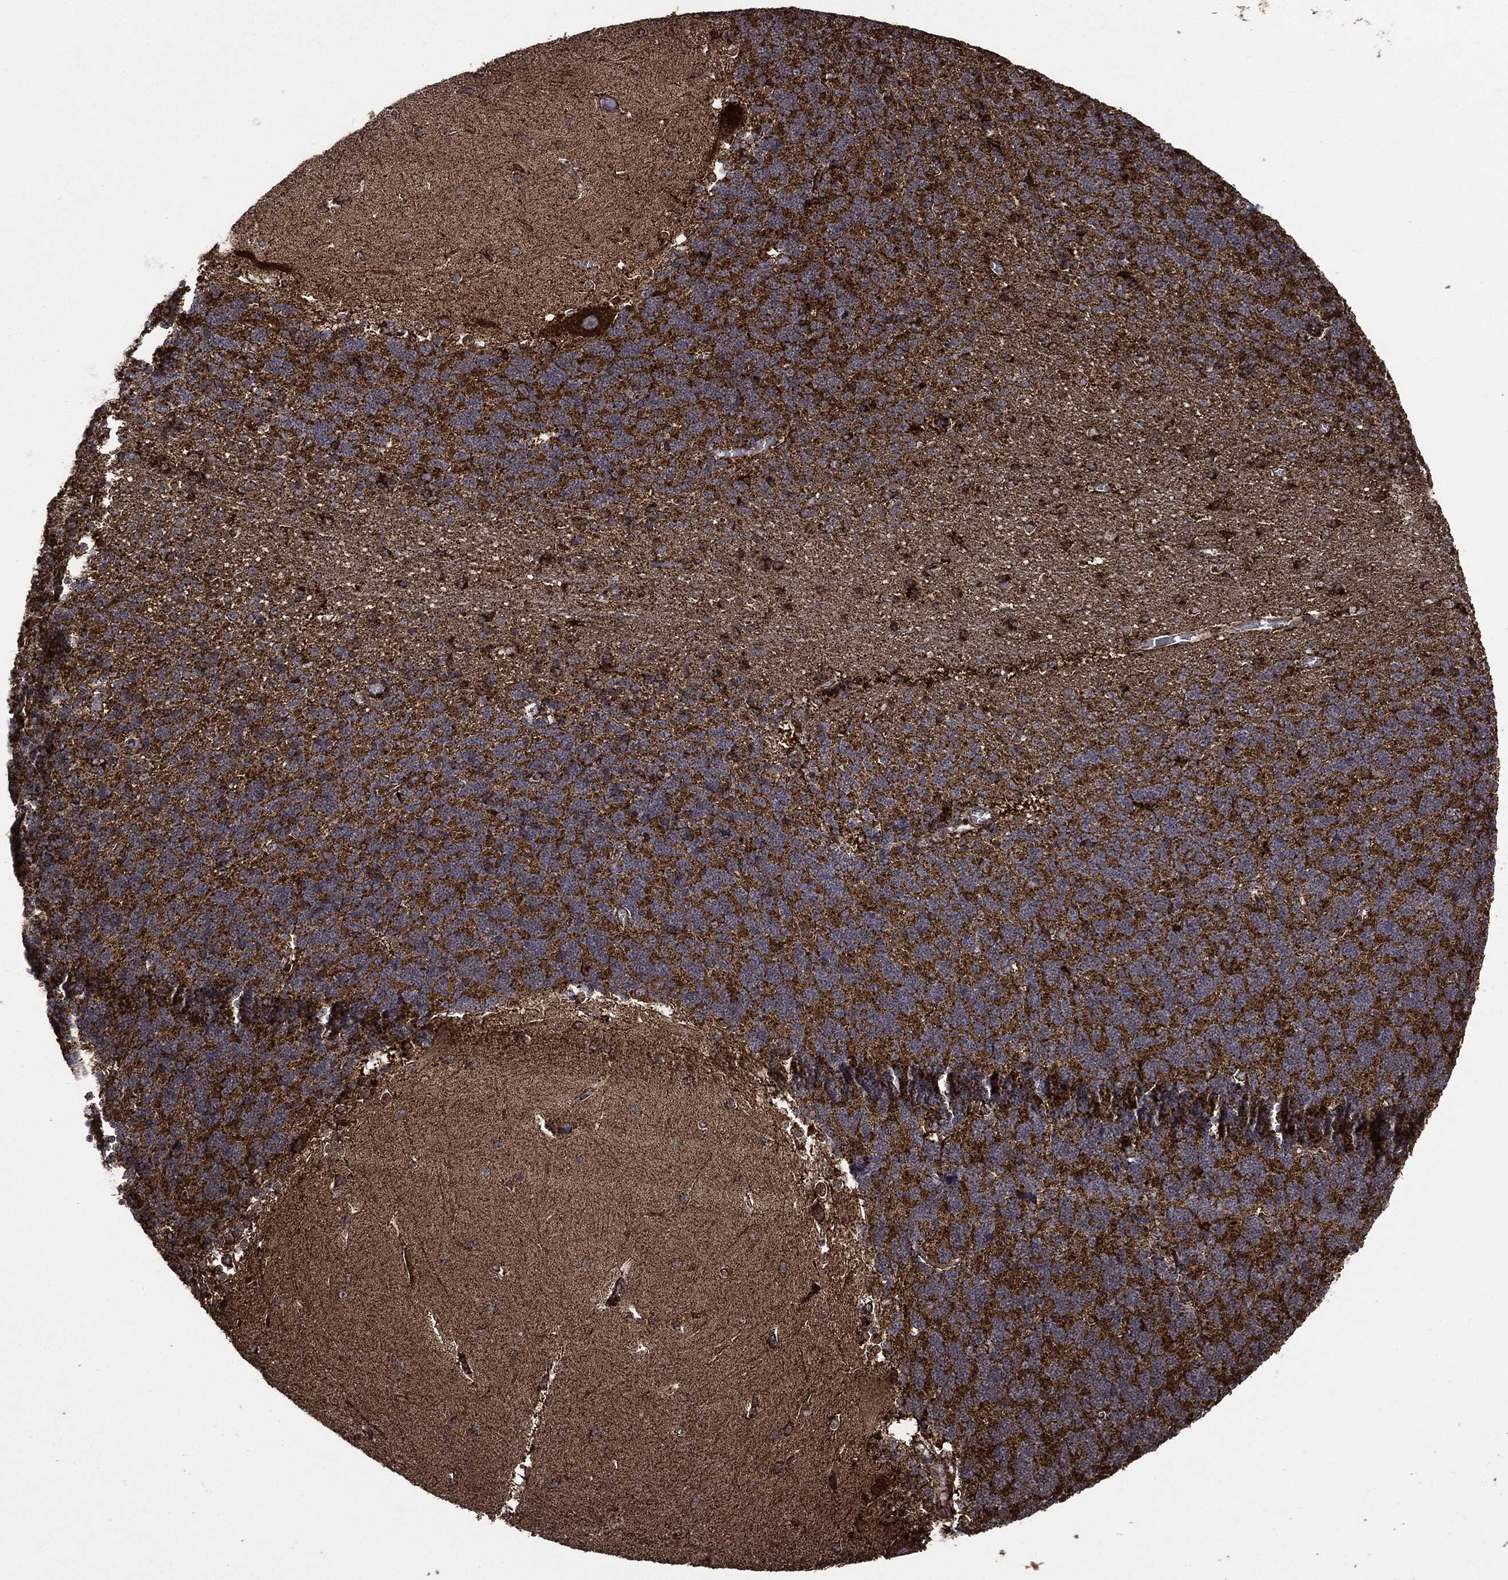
{"staining": {"intensity": "negative", "quantity": "none", "location": "none"}, "tissue": "cerebellum", "cell_type": "Cells in granular layer", "image_type": "normal", "snomed": [{"axis": "morphology", "description": "Normal tissue, NOS"}, {"axis": "topography", "description": "Cerebellum"}], "caption": "IHC of normal human cerebellum shows no staining in cells in granular layer.", "gene": "MAP2K1", "patient": {"sex": "male", "age": 37}}